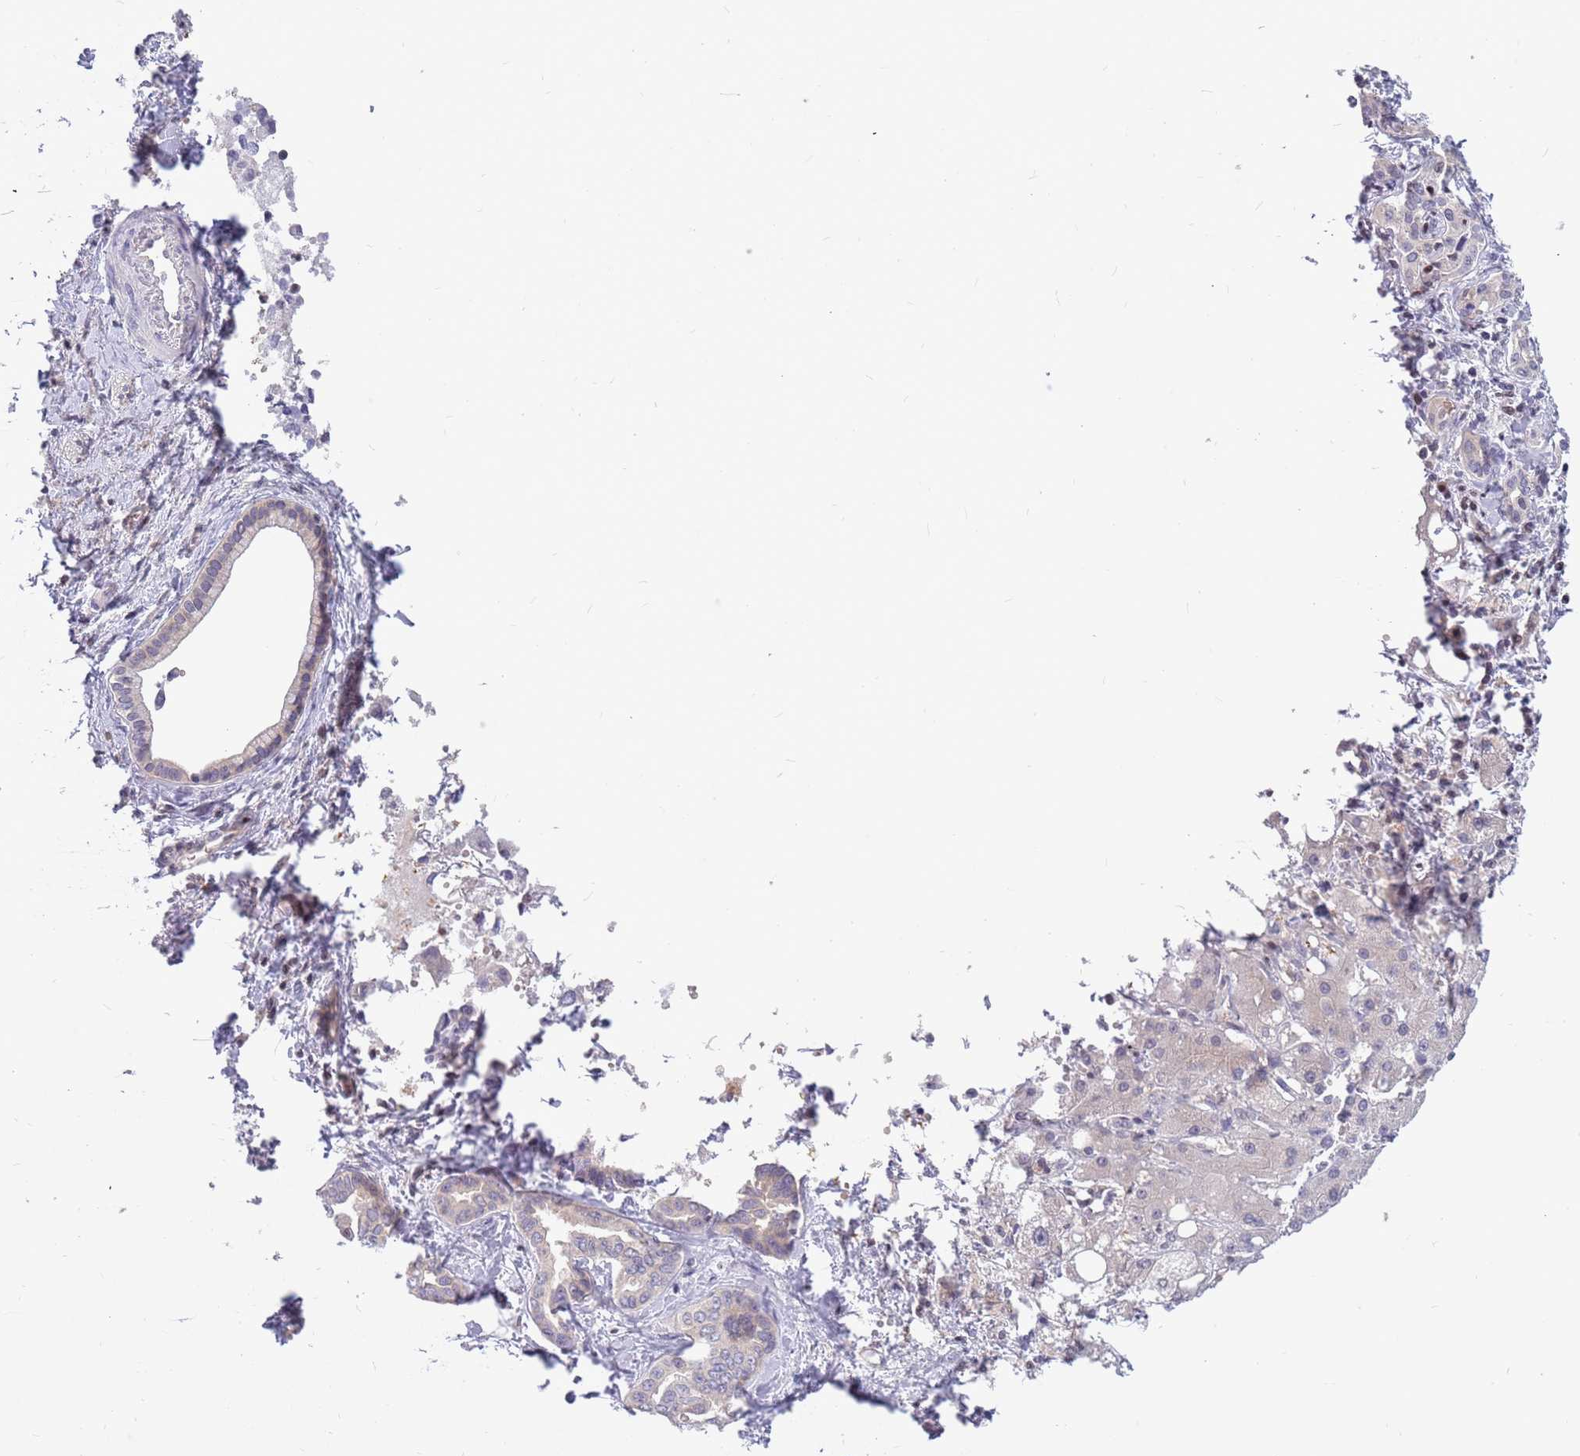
{"staining": {"intensity": "negative", "quantity": "none", "location": "none"}, "tissue": "liver cancer", "cell_type": "Tumor cells", "image_type": "cancer", "snomed": [{"axis": "morphology", "description": "Cholangiocarcinoma"}, {"axis": "topography", "description": "Liver"}], "caption": "The immunohistochemistry (IHC) micrograph has no significant expression in tumor cells of liver cancer tissue.", "gene": "ARHGEF5", "patient": {"sex": "female", "age": 77}}